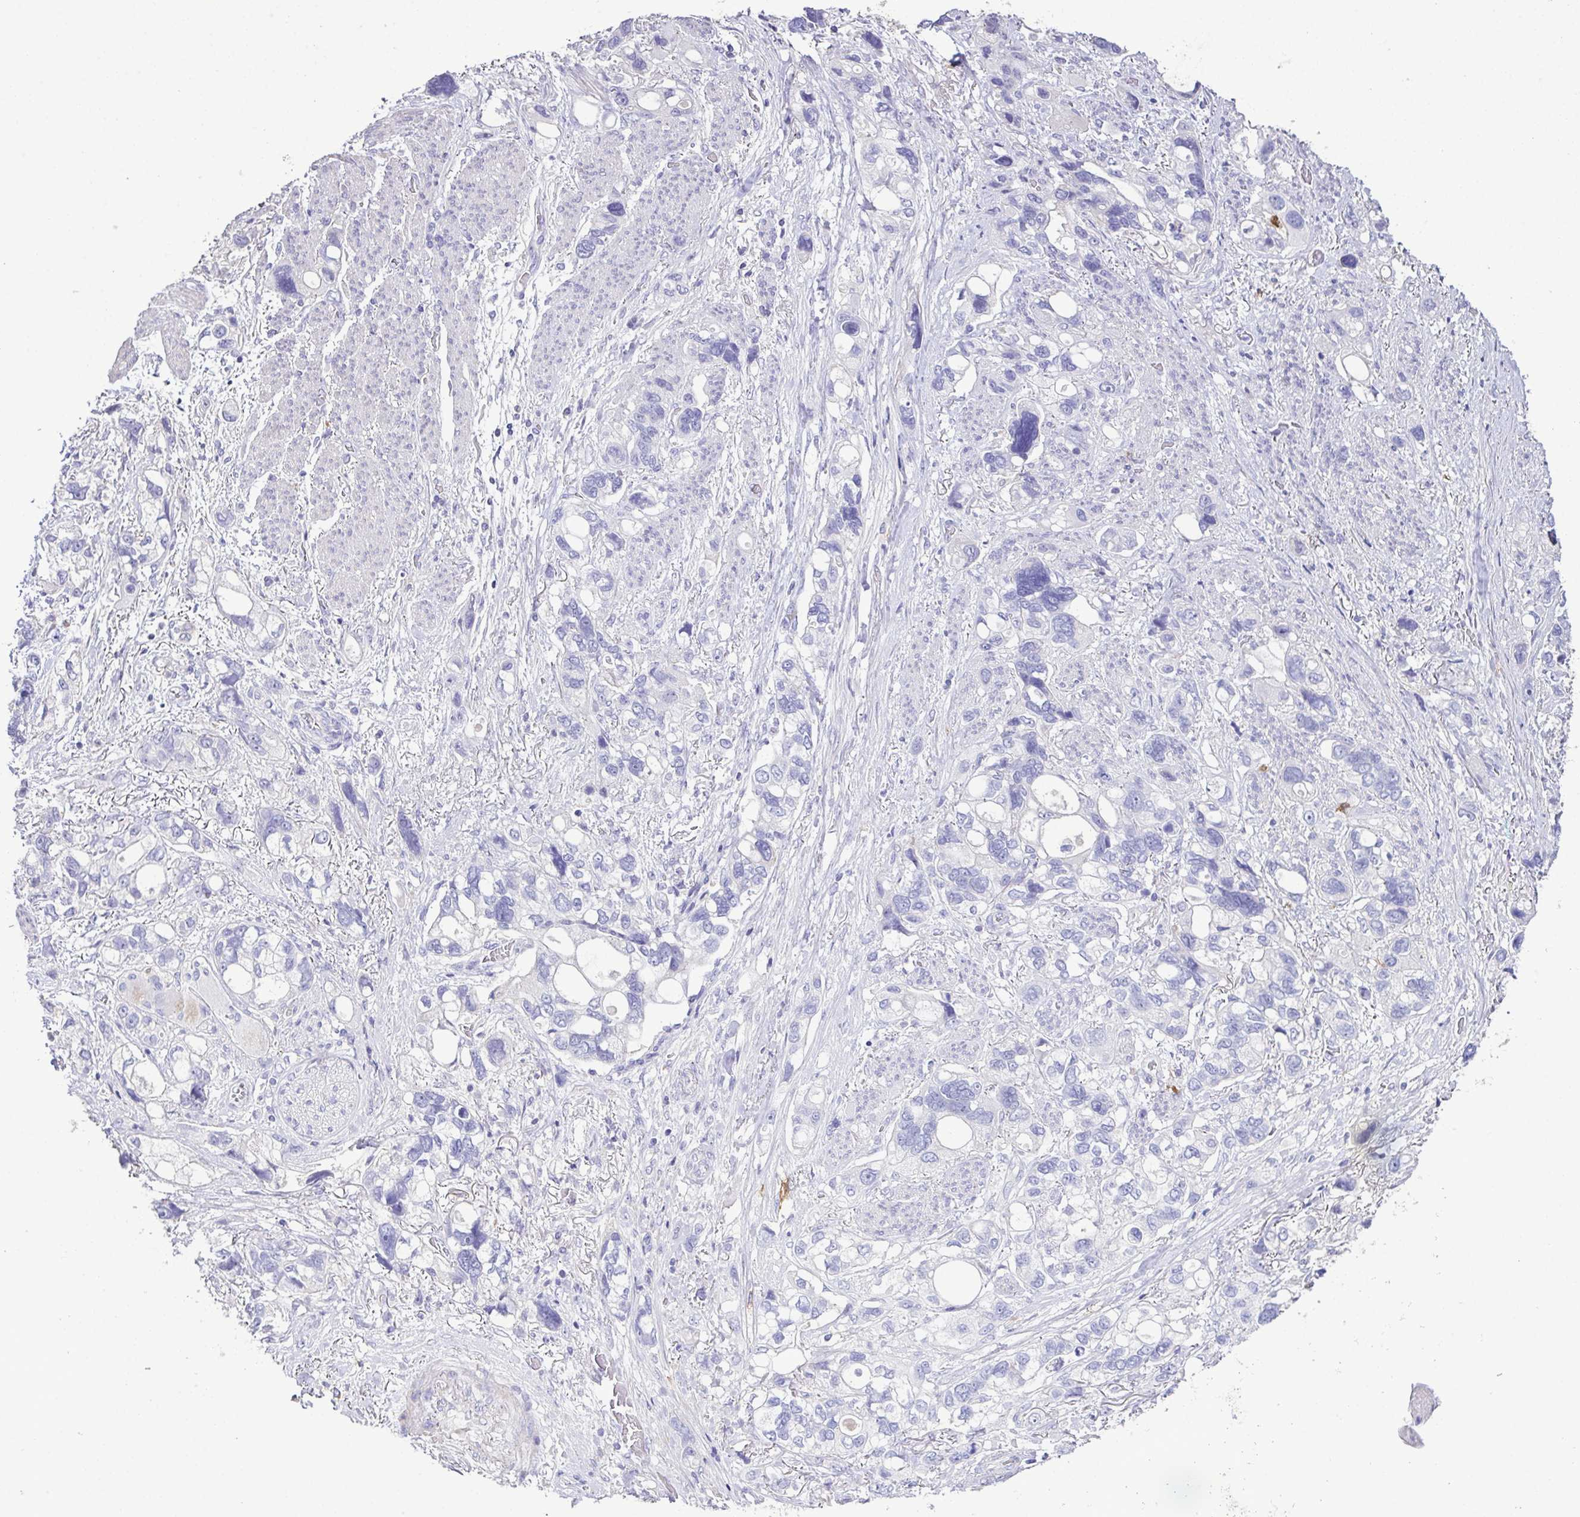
{"staining": {"intensity": "negative", "quantity": "none", "location": "none"}, "tissue": "stomach cancer", "cell_type": "Tumor cells", "image_type": "cancer", "snomed": [{"axis": "morphology", "description": "Adenocarcinoma, NOS"}, {"axis": "topography", "description": "Stomach, upper"}], "caption": "Protein analysis of stomach cancer (adenocarcinoma) demonstrates no significant staining in tumor cells.", "gene": "MARCO", "patient": {"sex": "female", "age": 81}}